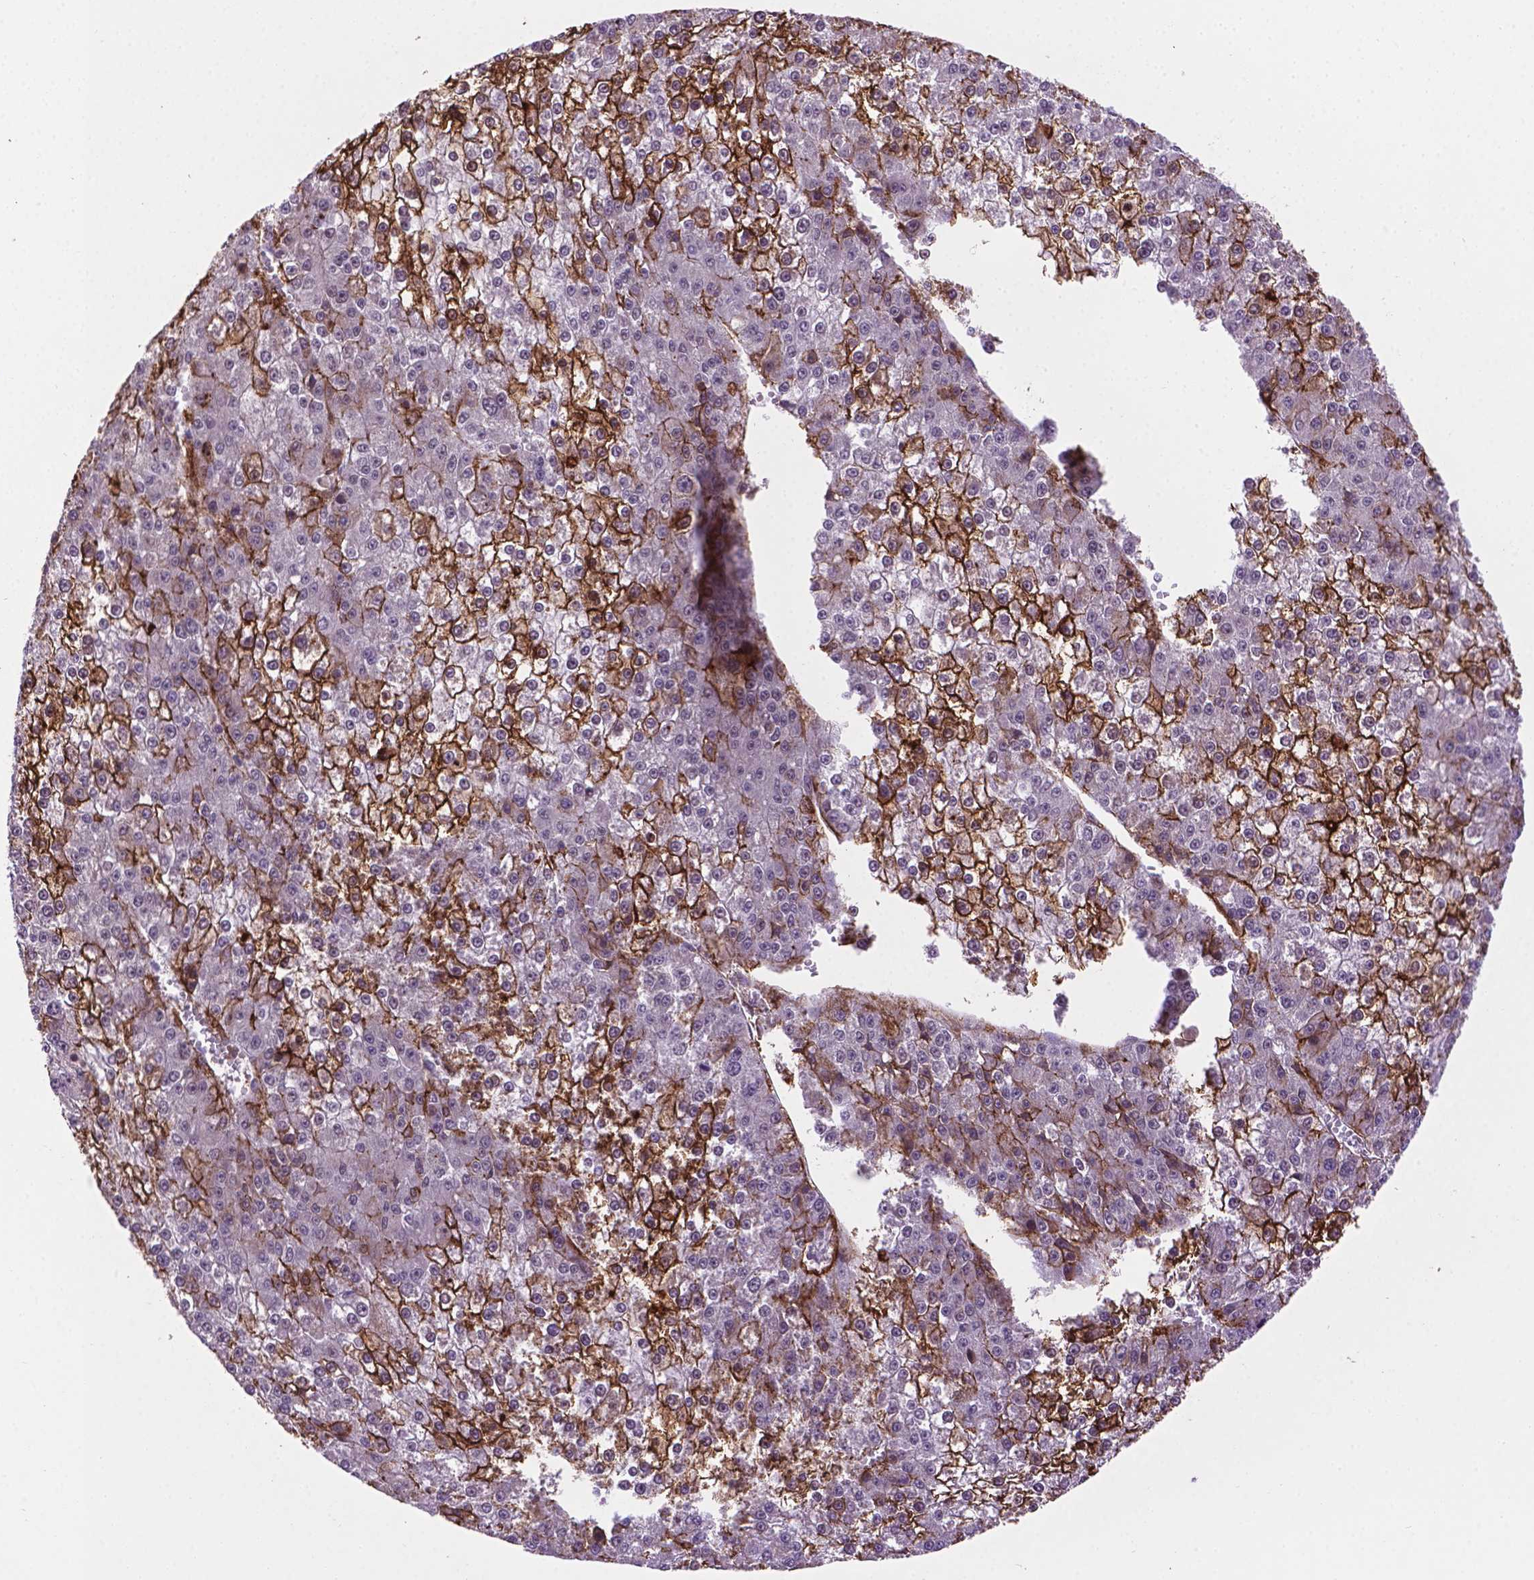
{"staining": {"intensity": "moderate", "quantity": "<25%", "location": "cytoplasmic/membranous"}, "tissue": "liver cancer", "cell_type": "Tumor cells", "image_type": "cancer", "snomed": [{"axis": "morphology", "description": "Carcinoma, Hepatocellular, NOS"}, {"axis": "topography", "description": "Liver"}], "caption": "The histopathology image demonstrates a brown stain indicating the presence of a protein in the cytoplasmic/membranous of tumor cells in liver cancer (hepatocellular carcinoma). (Brightfield microscopy of DAB IHC at high magnification).", "gene": "ACAD10", "patient": {"sex": "female", "age": 73}}